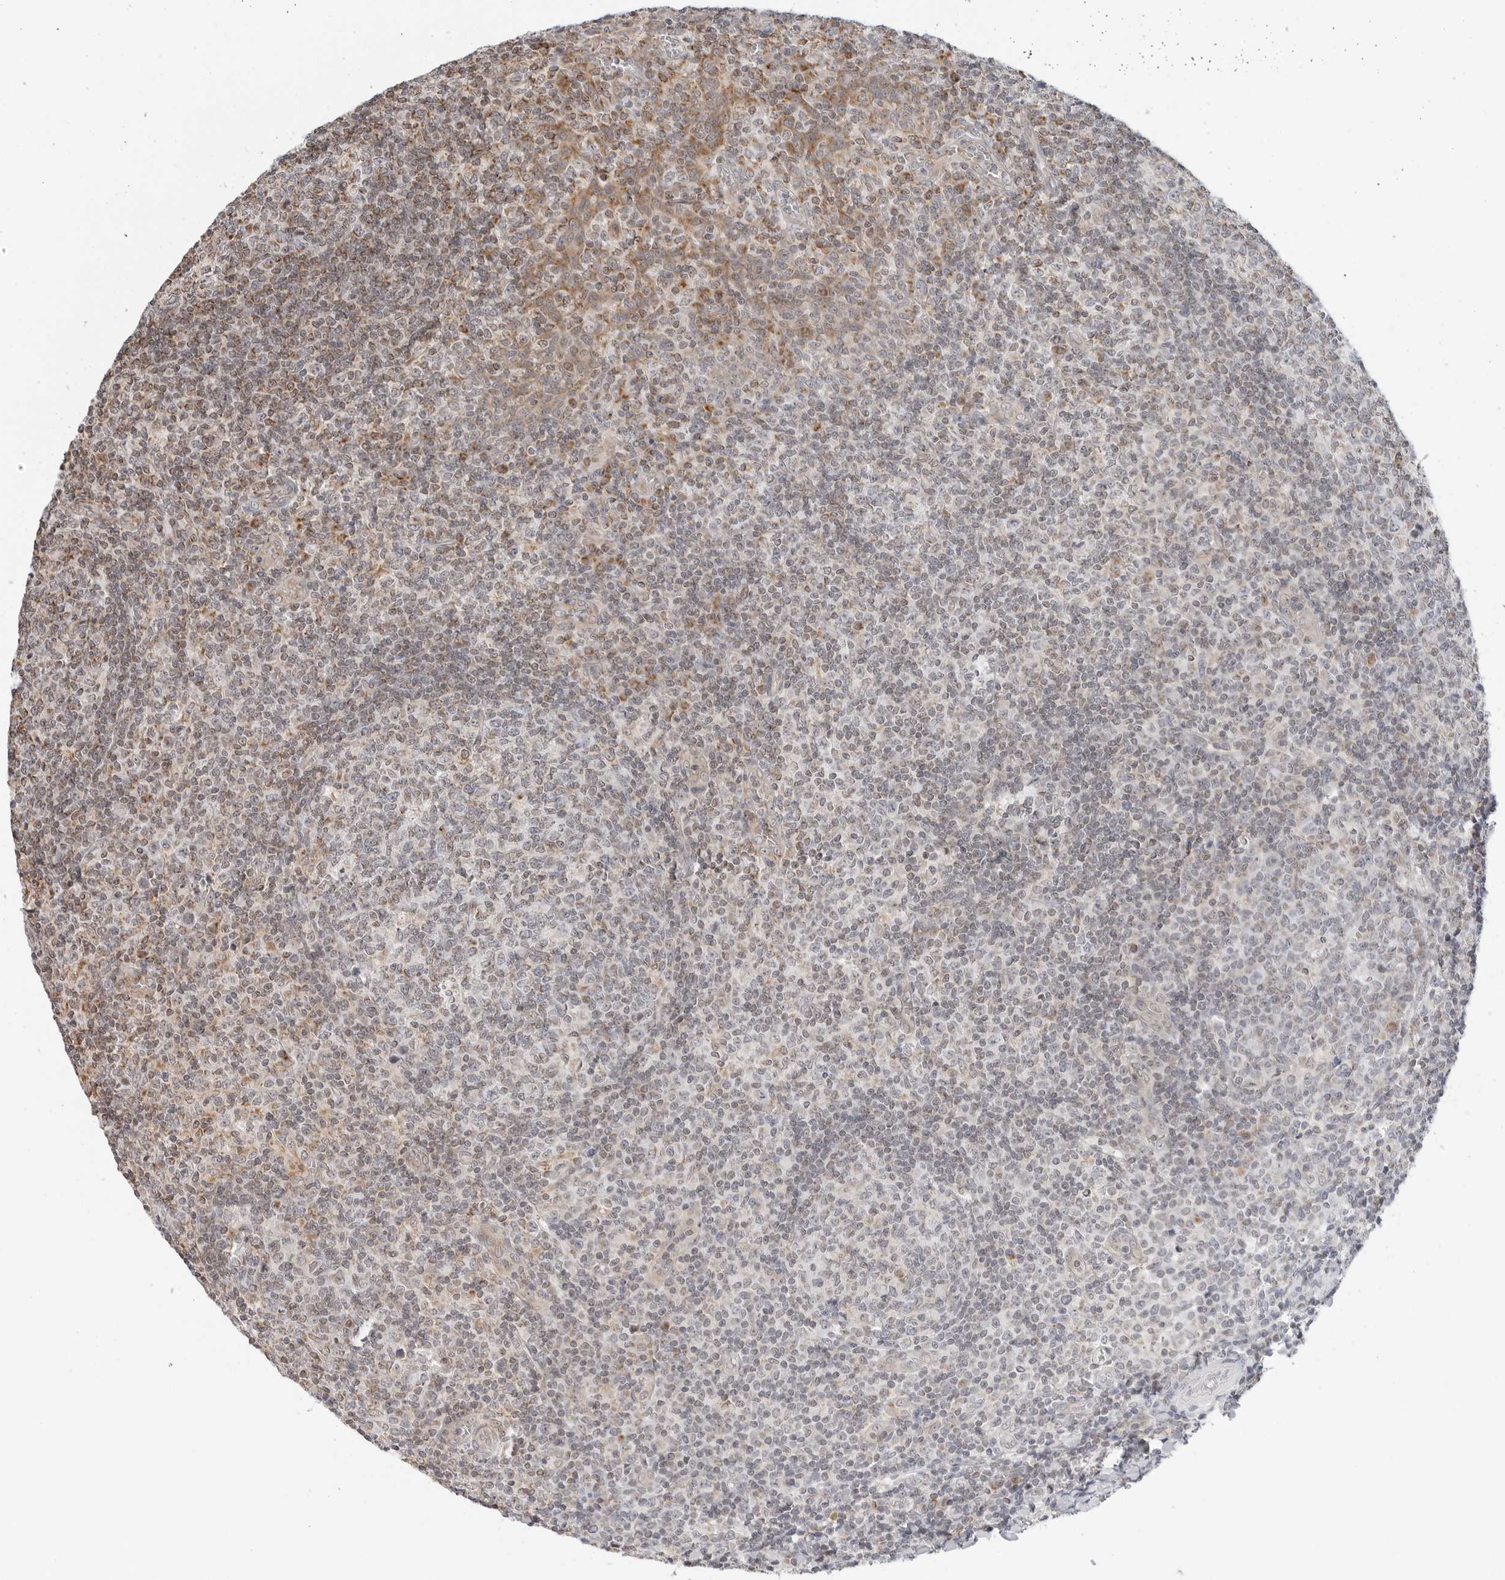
{"staining": {"intensity": "weak", "quantity": "25%-75%", "location": "cytoplasmic/membranous"}, "tissue": "tonsil", "cell_type": "Germinal center cells", "image_type": "normal", "snomed": [{"axis": "morphology", "description": "Normal tissue, NOS"}, {"axis": "topography", "description": "Tonsil"}], "caption": "DAB immunohistochemical staining of unremarkable human tonsil shows weak cytoplasmic/membranous protein expression in about 25%-75% of germinal center cells. (DAB (3,3'-diaminobenzidine) IHC with brightfield microscopy, high magnification).", "gene": "POLR3GL", "patient": {"sex": "female", "age": 19}}